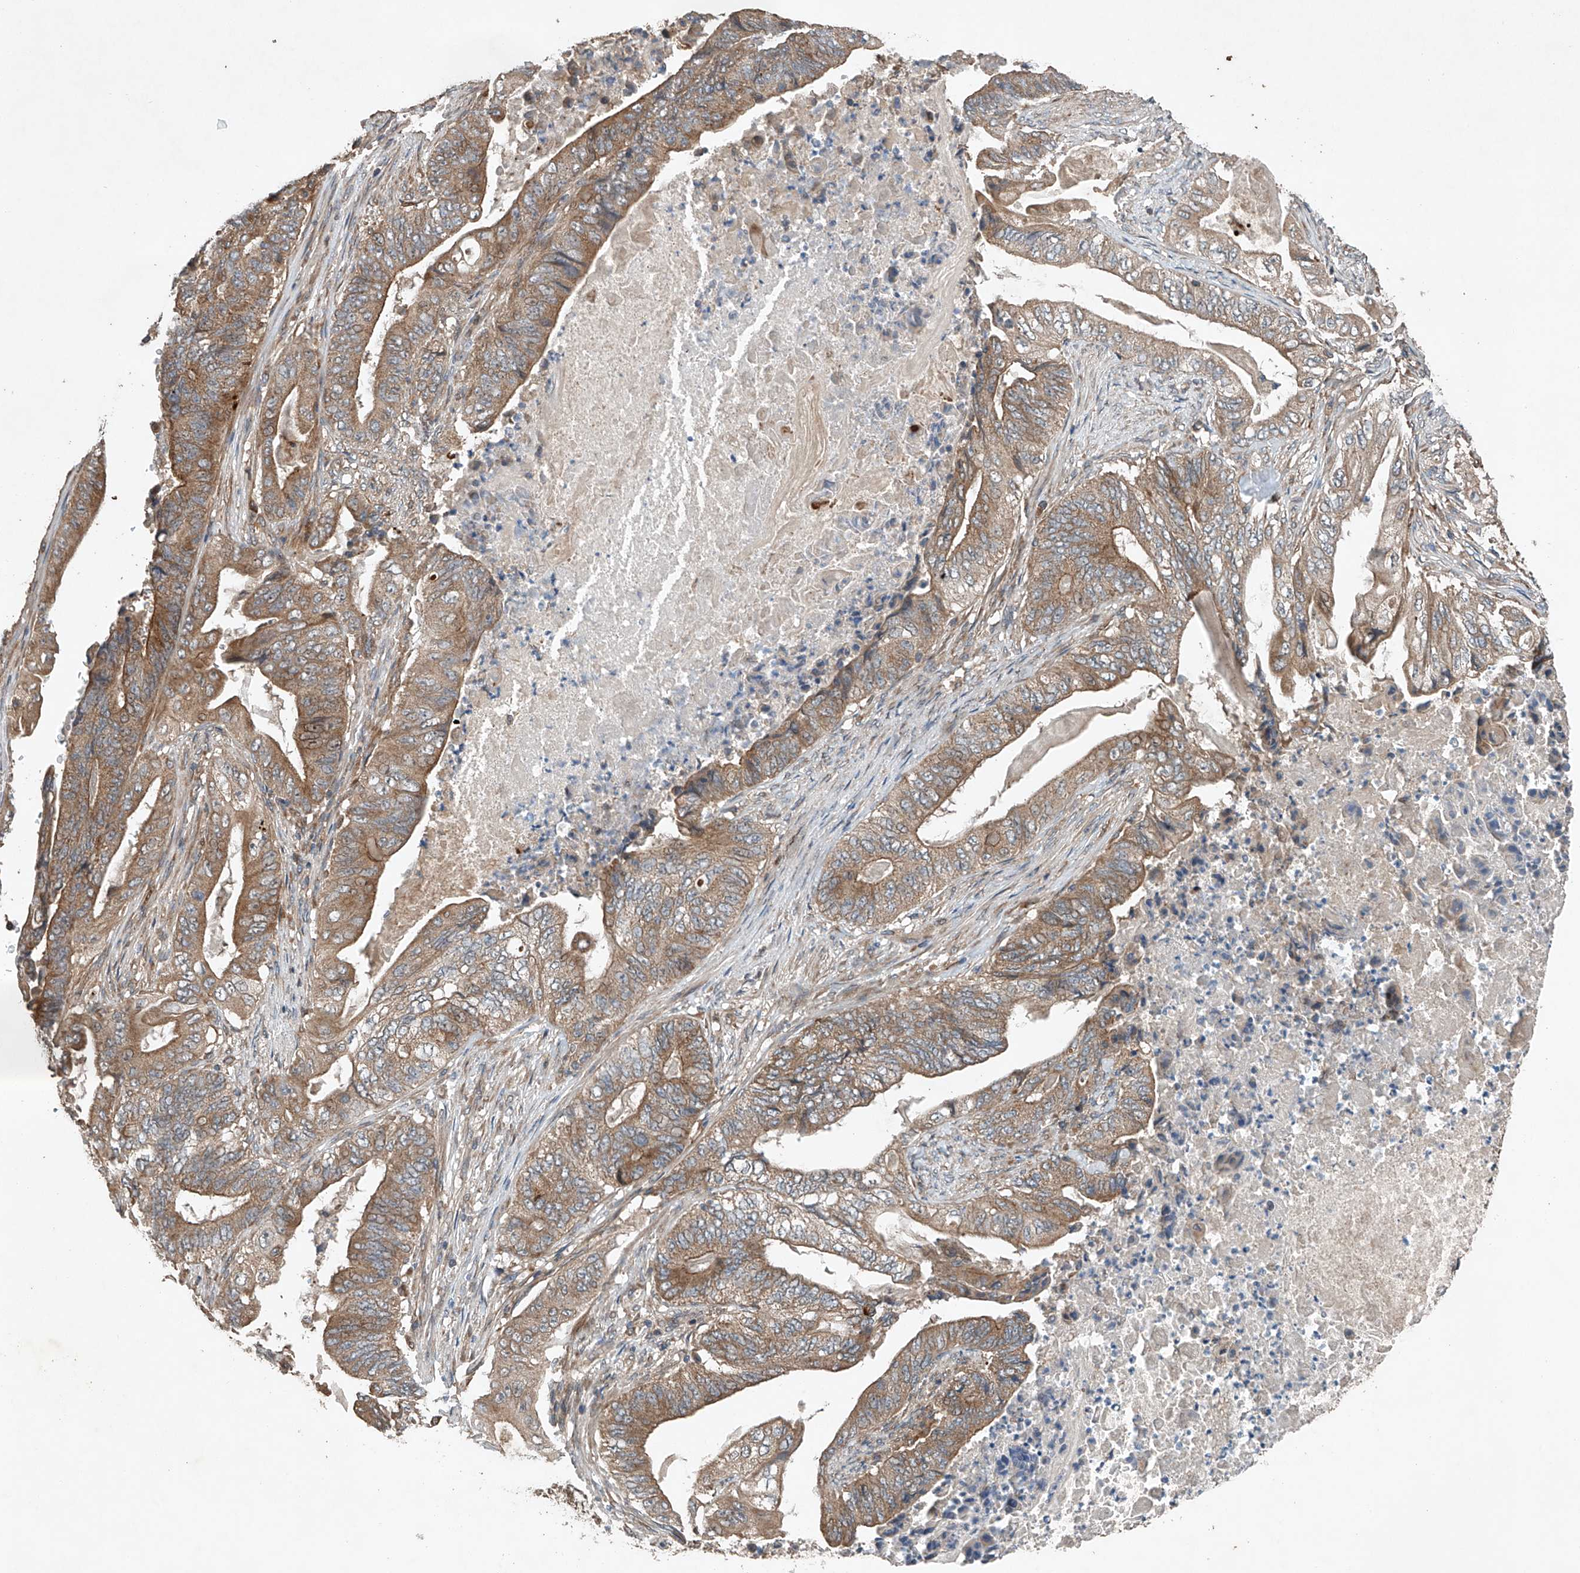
{"staining": {"intensity": "moderate", "quantity": ">75%", "location": "cytoplasmic/membranous"}, "tissue": "stomach cancer", "cell_type": "Tumor cells", "image_type": "cancer", "snomed": [{"axis": "morphology", "description": "Adenocarcinoma, NOS"}, {"axis": "topography", "description": "Stomach"}], "caption": "This photomicrograph demonstrates immunohistochemistry (IHC) staining of human adenocarcinoma (stomach), with medium moderate cytoplasmic/membranous positivity in approximately >75% of tumor cells.", "gene": "CEP85L", "patient": {"sex": "female", "age": 73}}